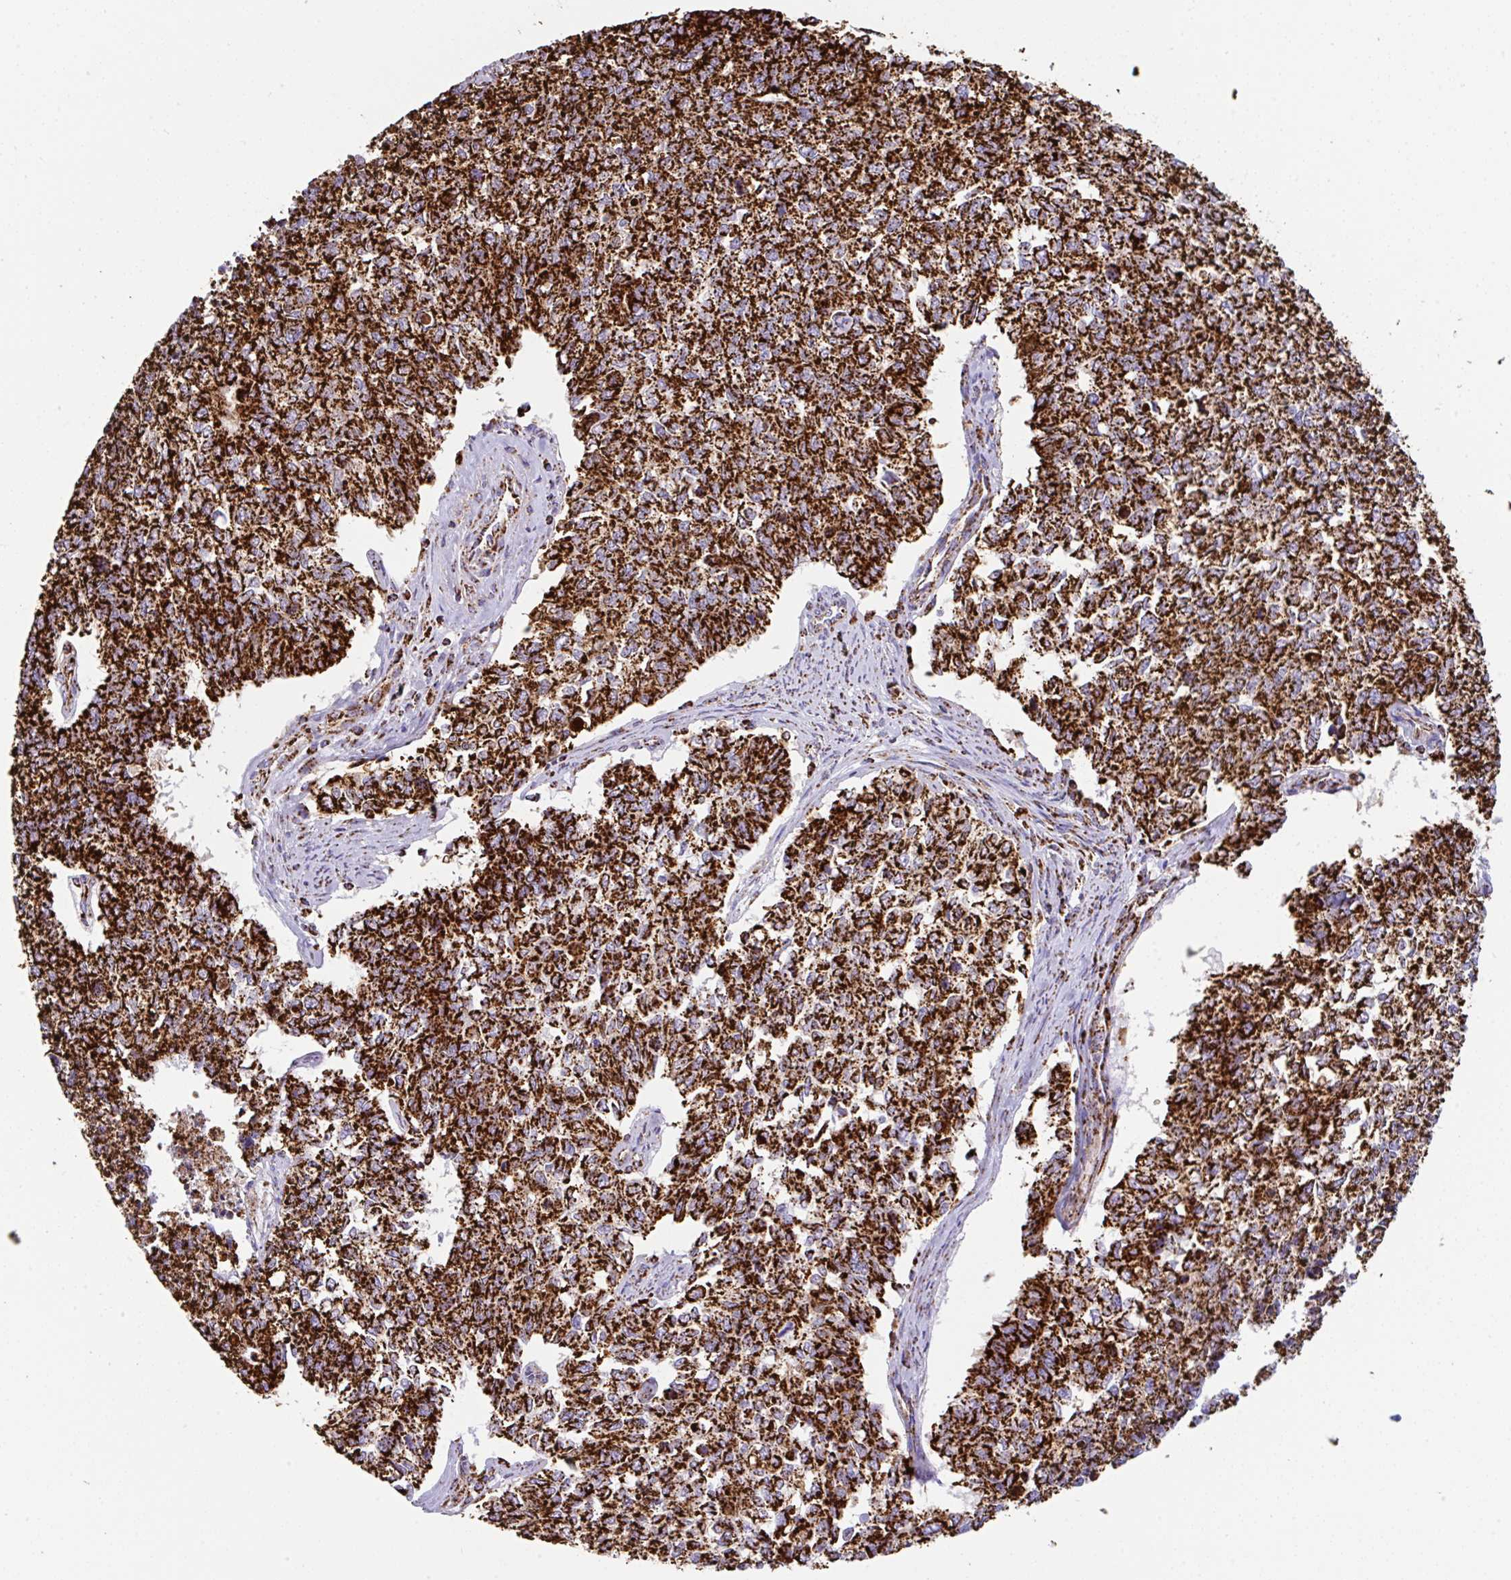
{"staining": {"intensity": "strong", "quantity": ">75%", "location": "cytoplasmic/membranous"}, "tissue": "cervical cancer", "cell_type": "Tumor cells", "image_type": "cancer", "snomed": [{"axis": "morphology", "description": "Adenocarcinoma, NOS"}, {"axis": "topography", "description": "Cervix"}], "caption": "Protein staining displays strong cytoplasmic/membranous staining in about >75% of tumor cells in adenocarcinoma (cervical).", "gene": "ANKRD33B", "patient": {"sex": "female", "age": 63}}